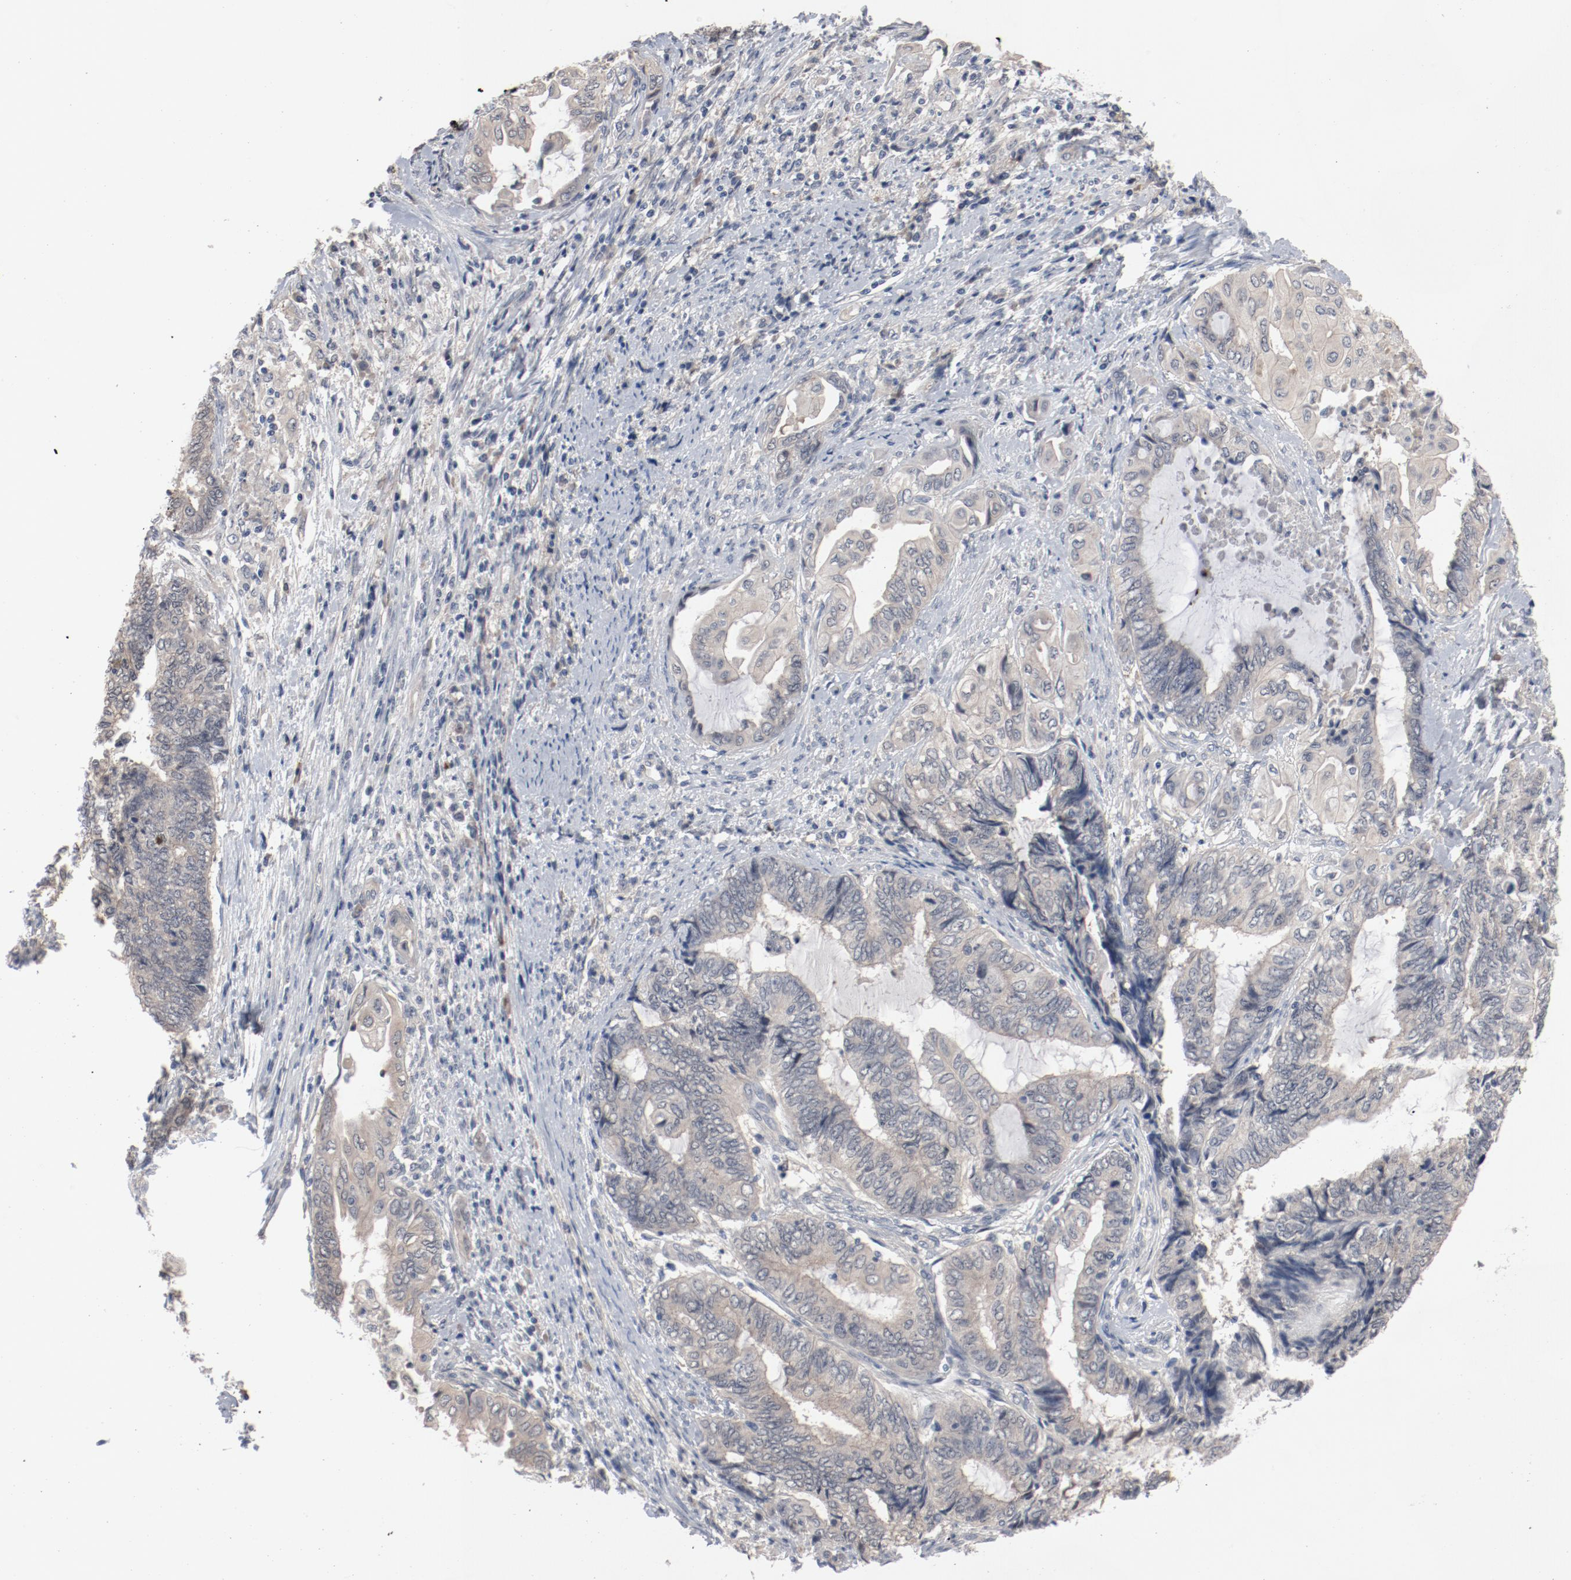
{"staining": {"intensity": "weak", "quantity": ">75%", "location": "cytoplasmic/membranous"}, "tissue": "endometrial cancer", "cell_type": "Tumor cells", "image_type": "cancer", "snomed": [{"axis": "morphology", "description": "Adenocarcinoma, NOS"}, {"axis": "topography", "description": "Uterus"}, {"axis": "topography", "description": "Endometrium"}], "caption": "Endometrial cancer (adenocarcinoma) was stained to show a protein in brown. There is low levels of weak cytoplasmic/membranous staining in about >75% of tumor cells. The staining was performed using DAB (3,3'-diaminobenzidine), with brown indicating positive protein expression. Nuclei are stained blue with hematoxylin.", "gene": "DNAL4", "patient": {"sex": "female", "age": 70}}